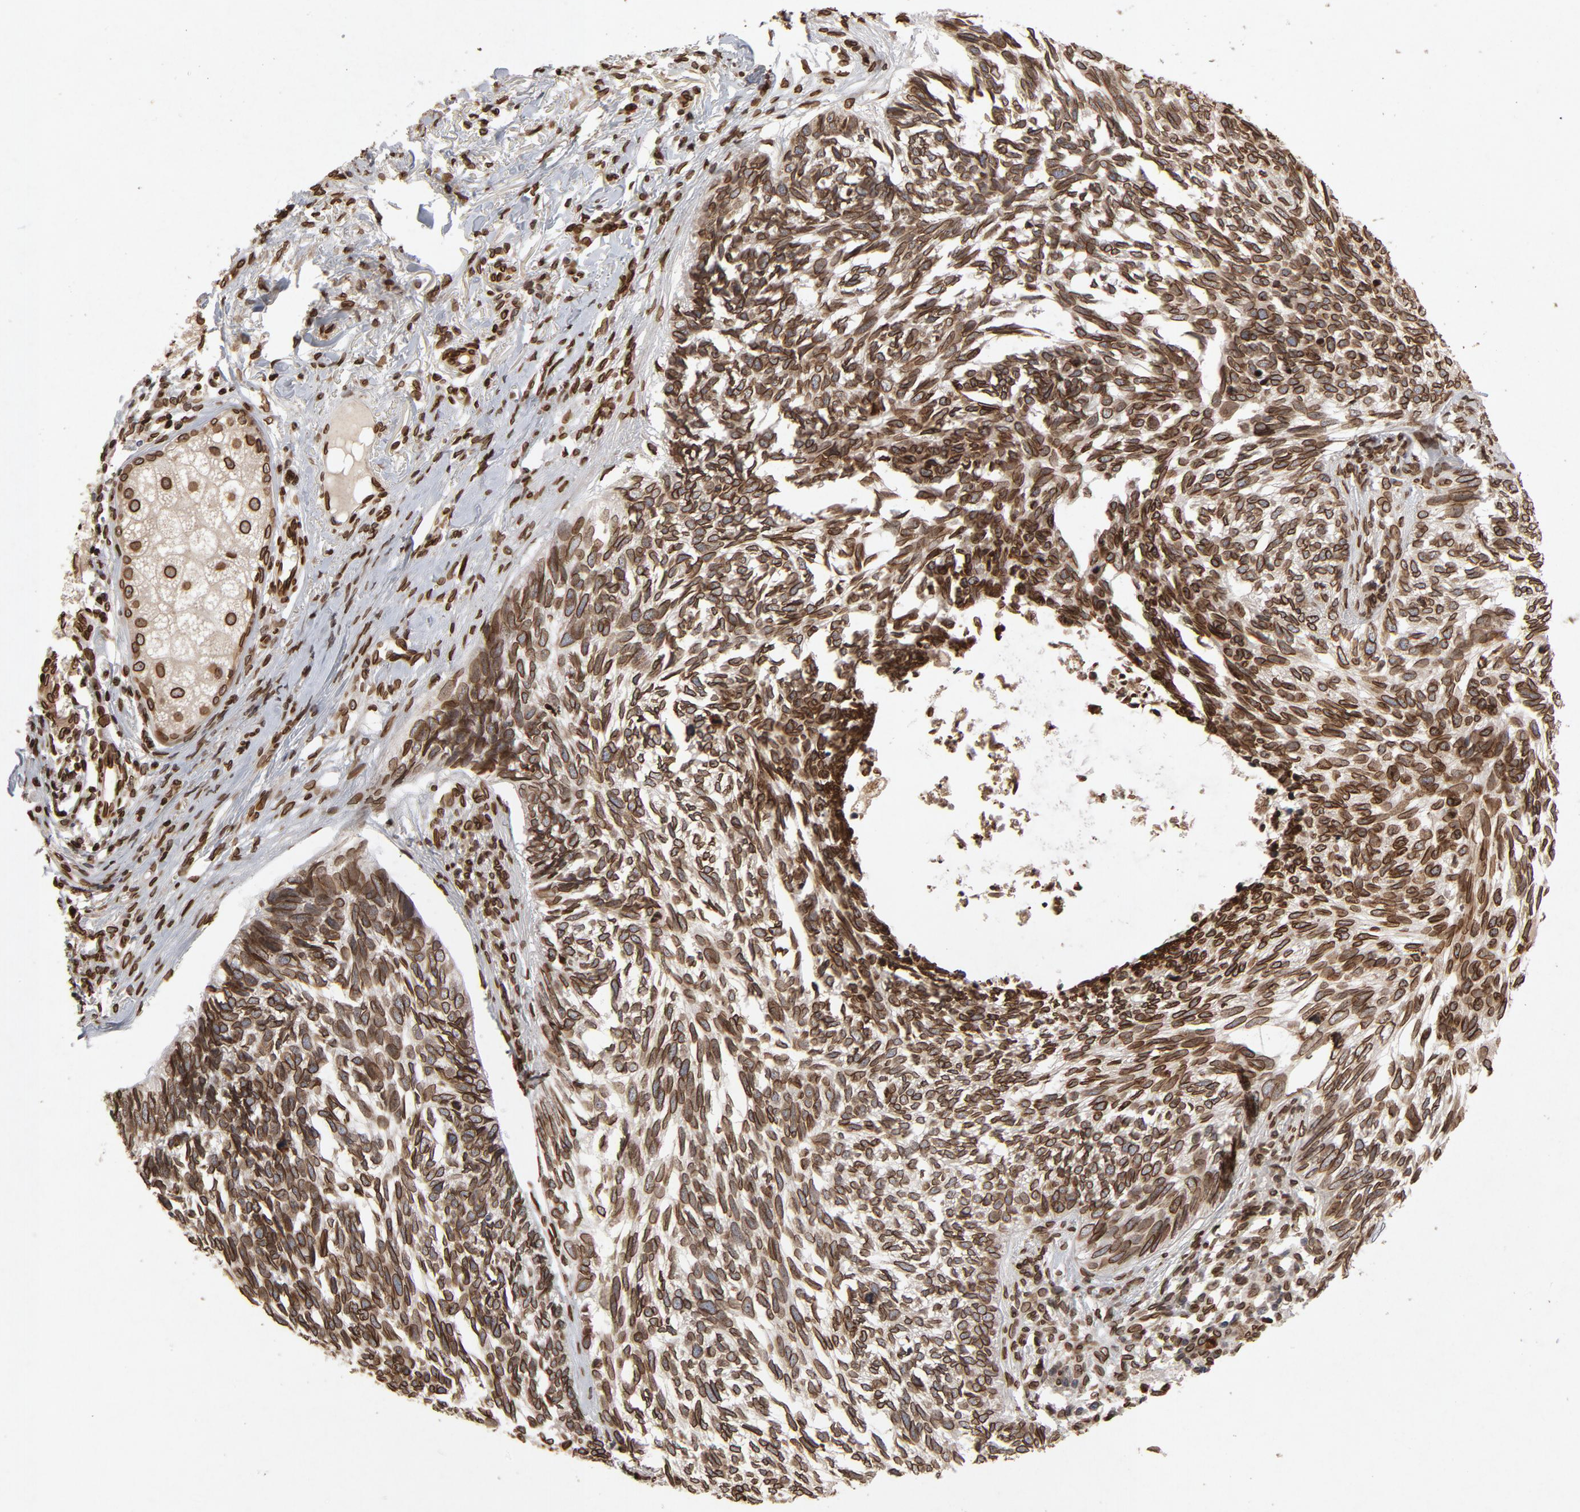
{"staining": {"intensity": "strong", "quantity": ">75%", "location": "cytoplasmic/membranous,nuclear"}, "tissue": "skin cancer", "cell_type": "Tumor cells", "image_type": "cancer", "snomed": [{"axis": "morphology", "description": "Basal cell carcinoma"}, {"axis": "topography", "description": "Skin"}], "caption": "Skin basal cell carcinoma stained with a protein marker shows strong staining in tumor cells.", "gene": "LMNA", "patient": {"sex": "male", "age": 63}}